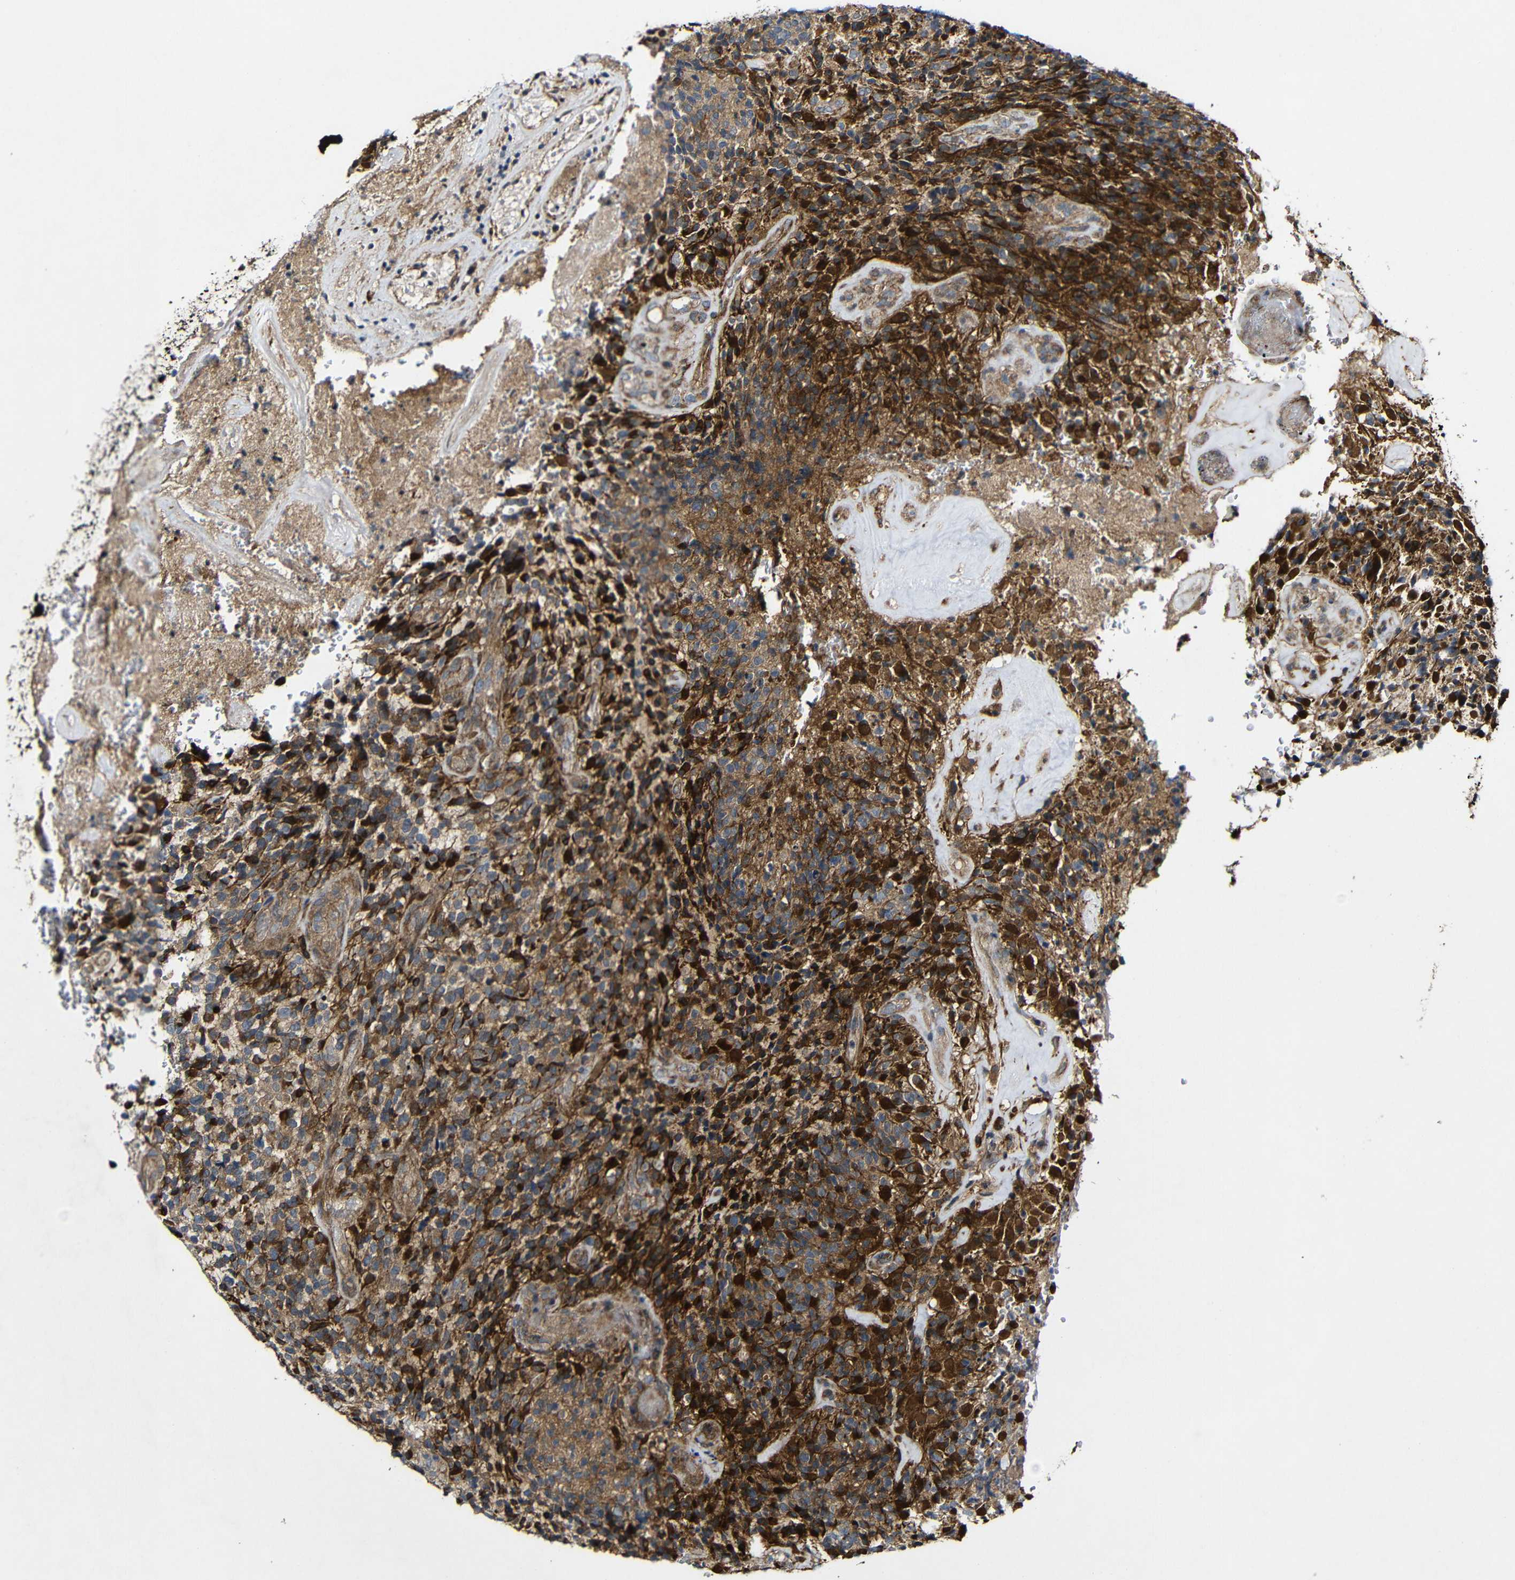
{"staining": {"intensity": "strong", "quantity": "25%-75%", "location": "cytoplasmic/membranous"}, "tissue": "glioma", "cell_type": "Tumor cells", "image_type": "cancer", "snomed": [{"axis": "morphology", "description": "Glioma, malignant, High grade"}, {"axis": "topography", "description": "Brain"}], "caption": "Malignant glioma (high-grade) was stained to show a protein in brown. There is high levels of strong cytoplasmic/membranous staining in about 25%-75% of tumor cells. The staining was performed using DAB (3,3'-diaminobenzidine), with brown indicating positive protein expression. Nuclei are stained blue with hematoxylin.", "gene": "GSDME", "patient": {"sex": "male", "age": 71}}